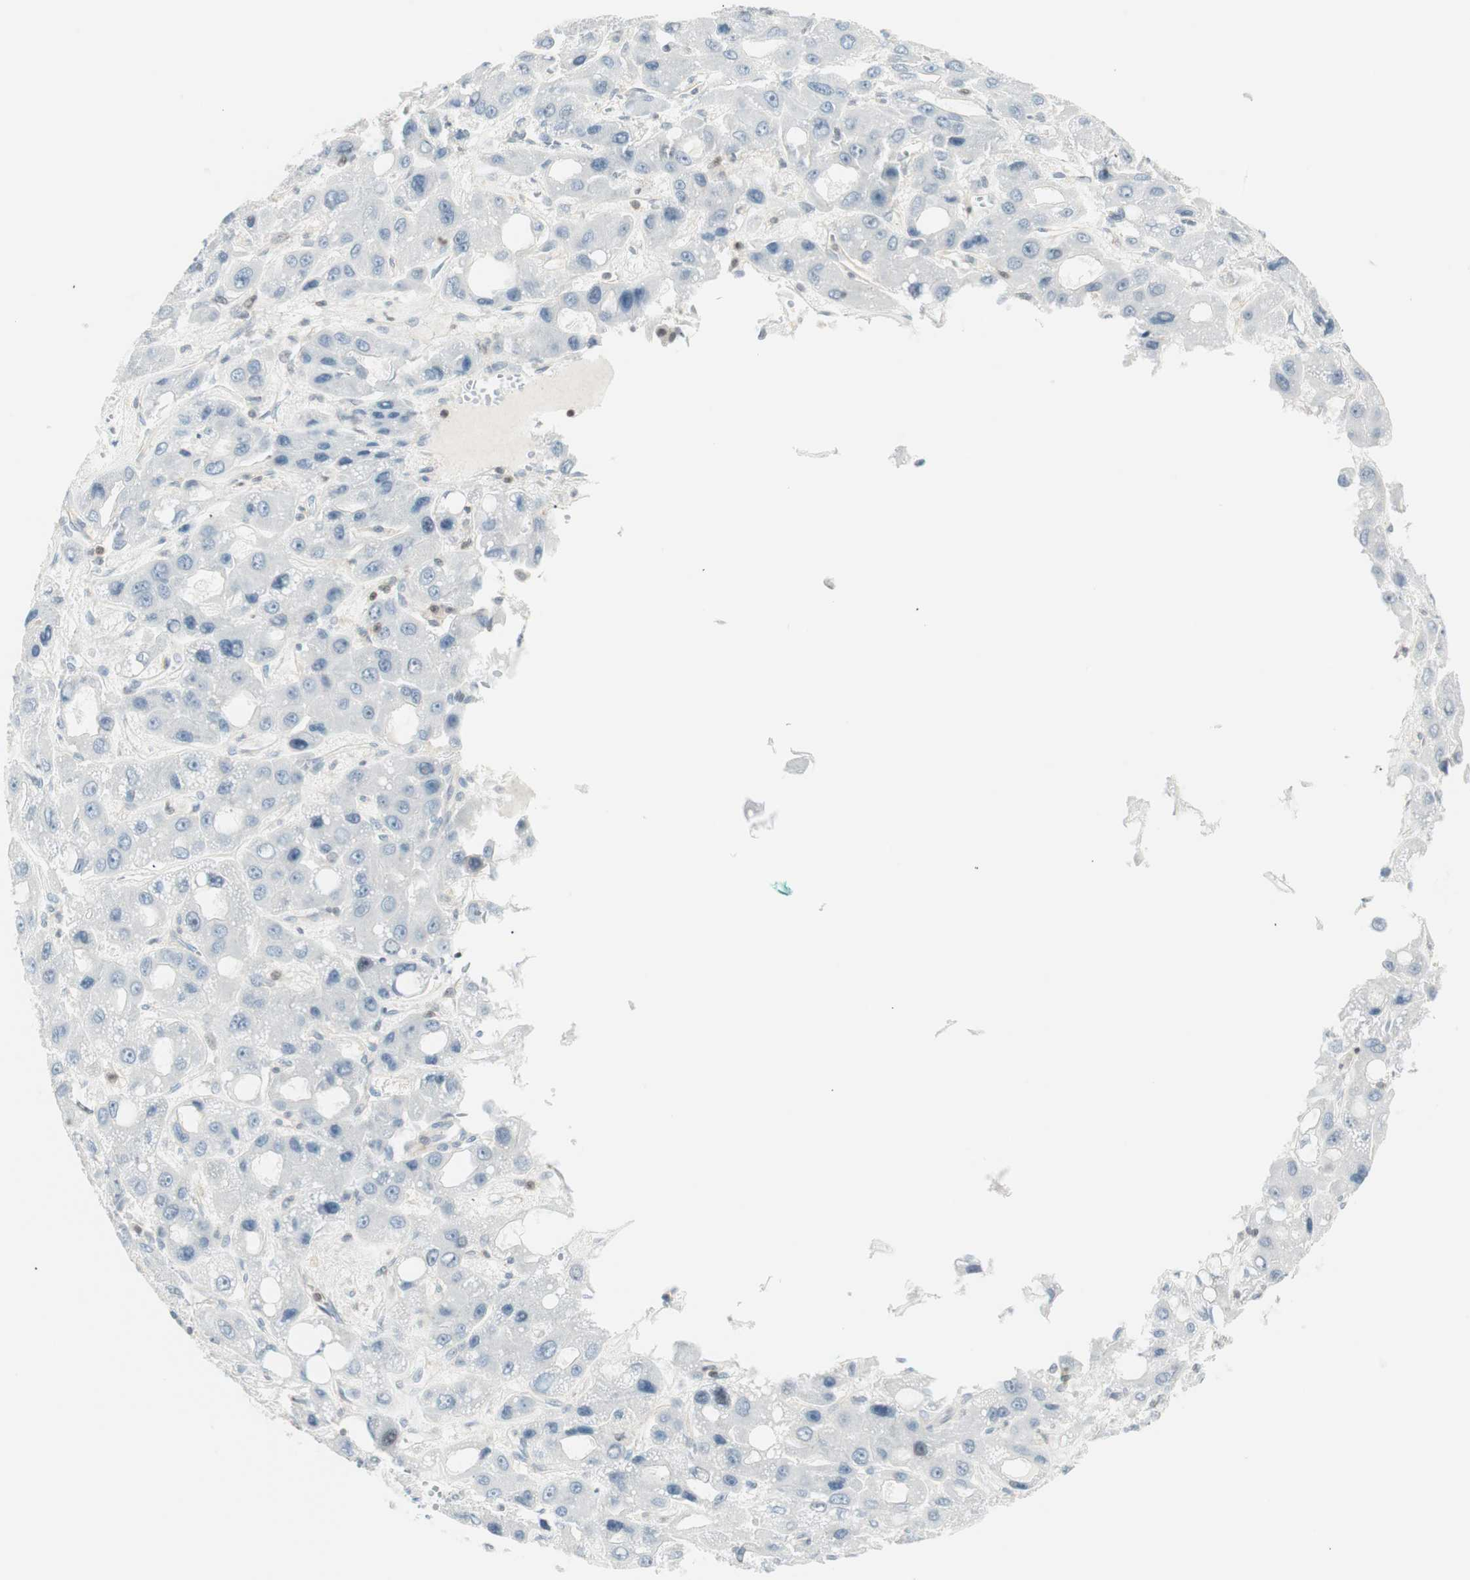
{"staining": {"intensity": "negative", "quantity": "none", "location": "none"}, "tissue": "liver cancer", "cell_type": "Tumor cells", "image_type": "cancer", "snomed": [{"axis": "morphology", "description": "Carcinoma, Hepatocellular, NOS"}, {"axis": "topography", "description": "Liver"}], "caption": "The IHC histopathology image has no significant positivity in tumor cells of liver hepatocellular carcinoma tissue. (DAB (3,3'-diaminobenzidine) immunohistochemistry (IHC) visualized using brightfield microscopy, high magnification).", "gene": "PPP1CA", "patient": {"sex": "male", "age": 55}}